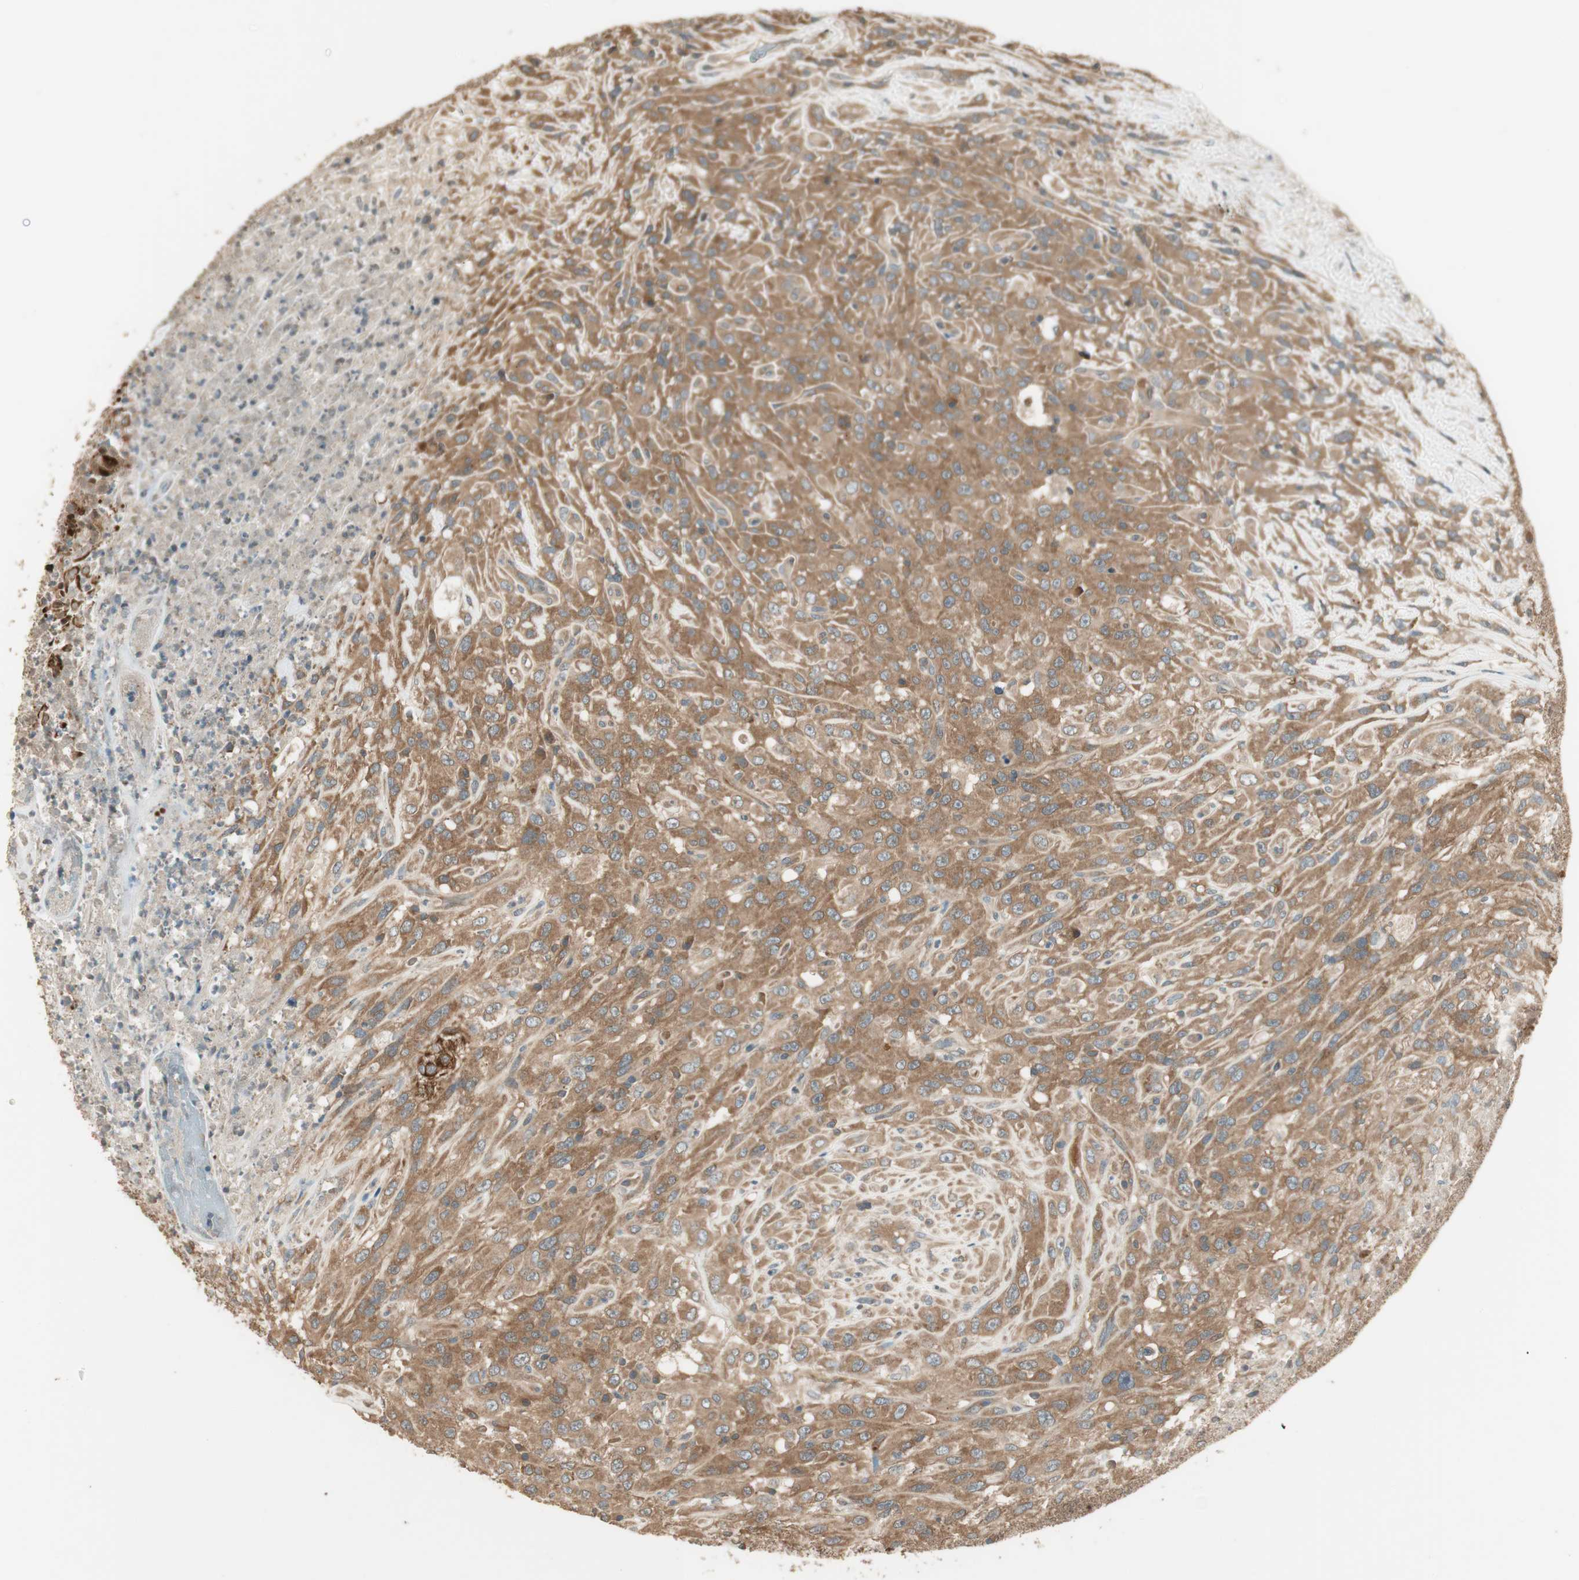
{"staining": {"intensity": "strong", "quantity": ">75%", "location": "cytoplasmic/membranous"}, "tissue": "urothelial cancer", "cell_type": "Tumor cells", "image_type": "cancer", "snomed": [{"axis": "morphology", "description": "Urothelial carcinoma, High grade"}, {"axis": "topography", "description": "Urinary bladder"}], "caption": "Immunohistochemical staining of urothelial cancer displays strong cytoplasmic/membranous protein expression in about >75% of tumor cells.", "gene": "PFDN5", "patient": {"sex": "male", "age": 66}}